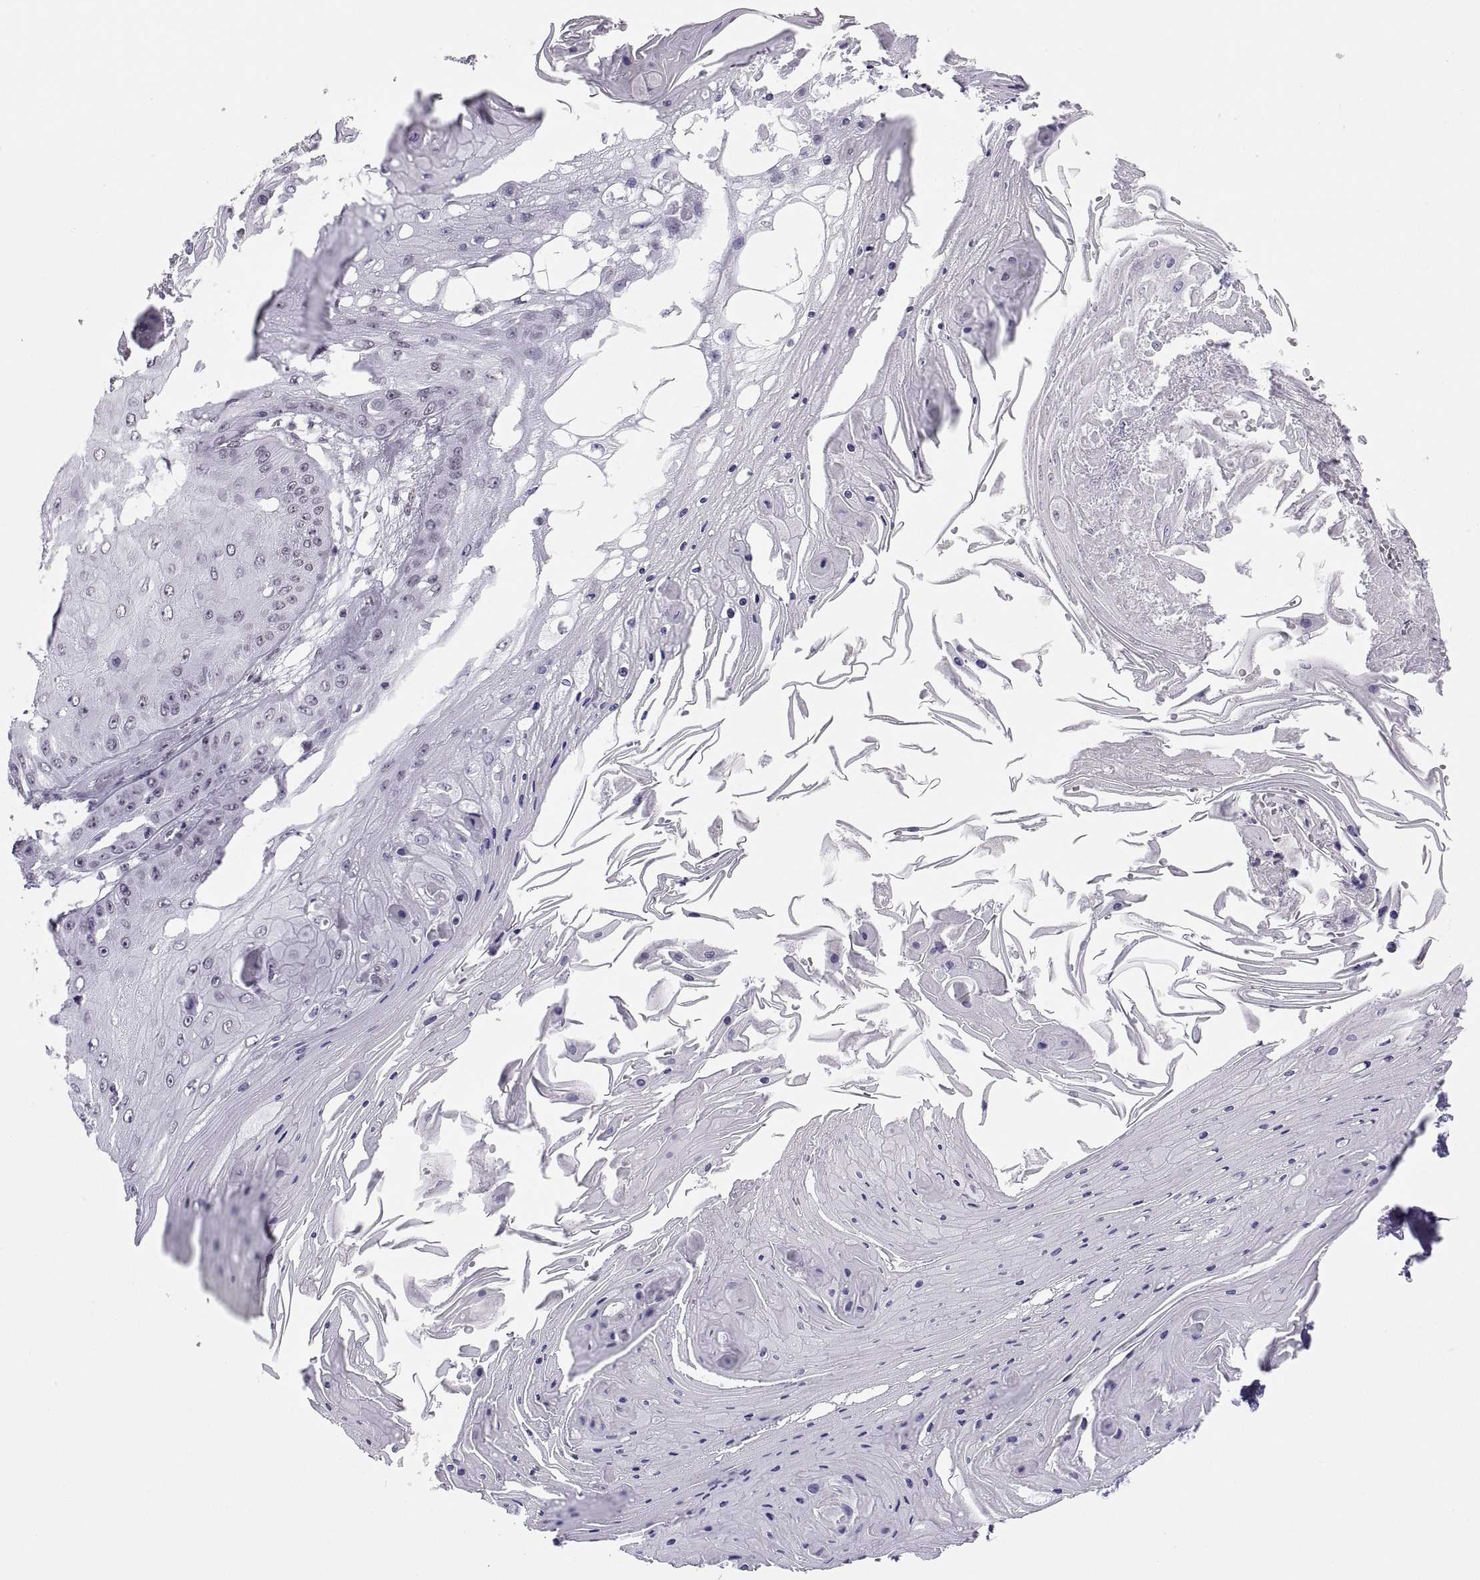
{"staining": {"intensity": "negative", "quantity": "none", "location": "none"}, "tissue": "skin cancer", "cell_type": "Tumor cells", "image_type": "cancer", "snomed": [{"axis": "morphology", "description": "Squamous cell carcinoma, NOS"}, {"axis": "topography", "description": "Skin"}], "caption": "Protein analysis of skin squamous cell carcinoma displays no significant staining in tumor cells.", "gene": "CARTPT", "patient": {"sex": "male", "age": 70}}